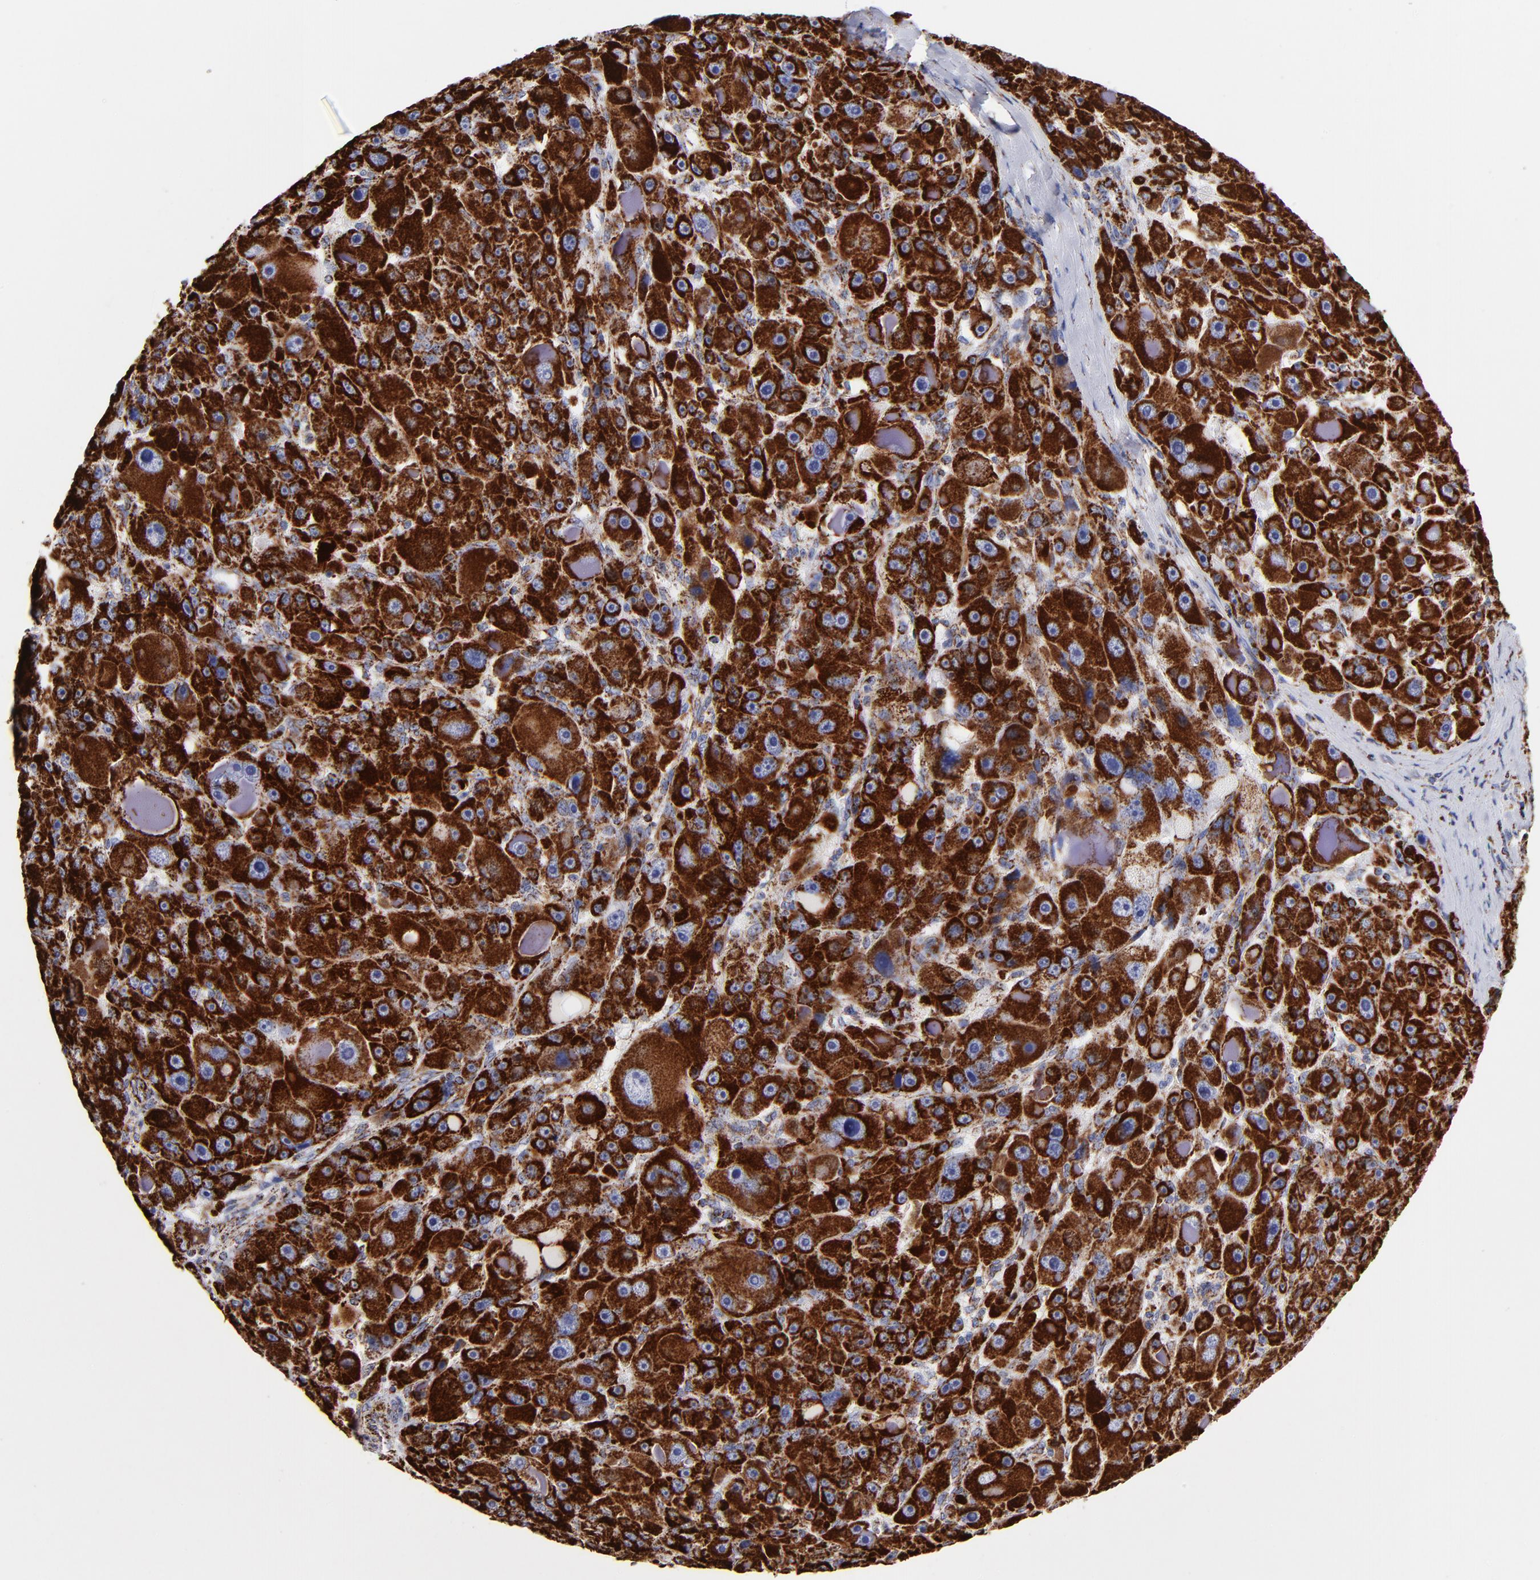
{"staining": {"intensity": "strong", "quantity": ">75%", "location": "cytoplasmic/membranous"}, "tissue": "liver cancer", "cell_type": "Tumor cells", "image_type": "cancer", "snomed": [{"axis": "morphology", "description": "Carcinoma, Hepatocellular, NOS"}, {"axis": "topography", "description": "Liver"}], "caption": "A high-resolution micrograph shows immunohistochemistry (IHC) staining of liver cancer (hepatocellular carcinoma), which exhibits strong cytoplasmic/membranous positivity in approximately >75% of tumor cells.", "gene": "PHB1", "patient": {"sex": "male", "age": 76}}